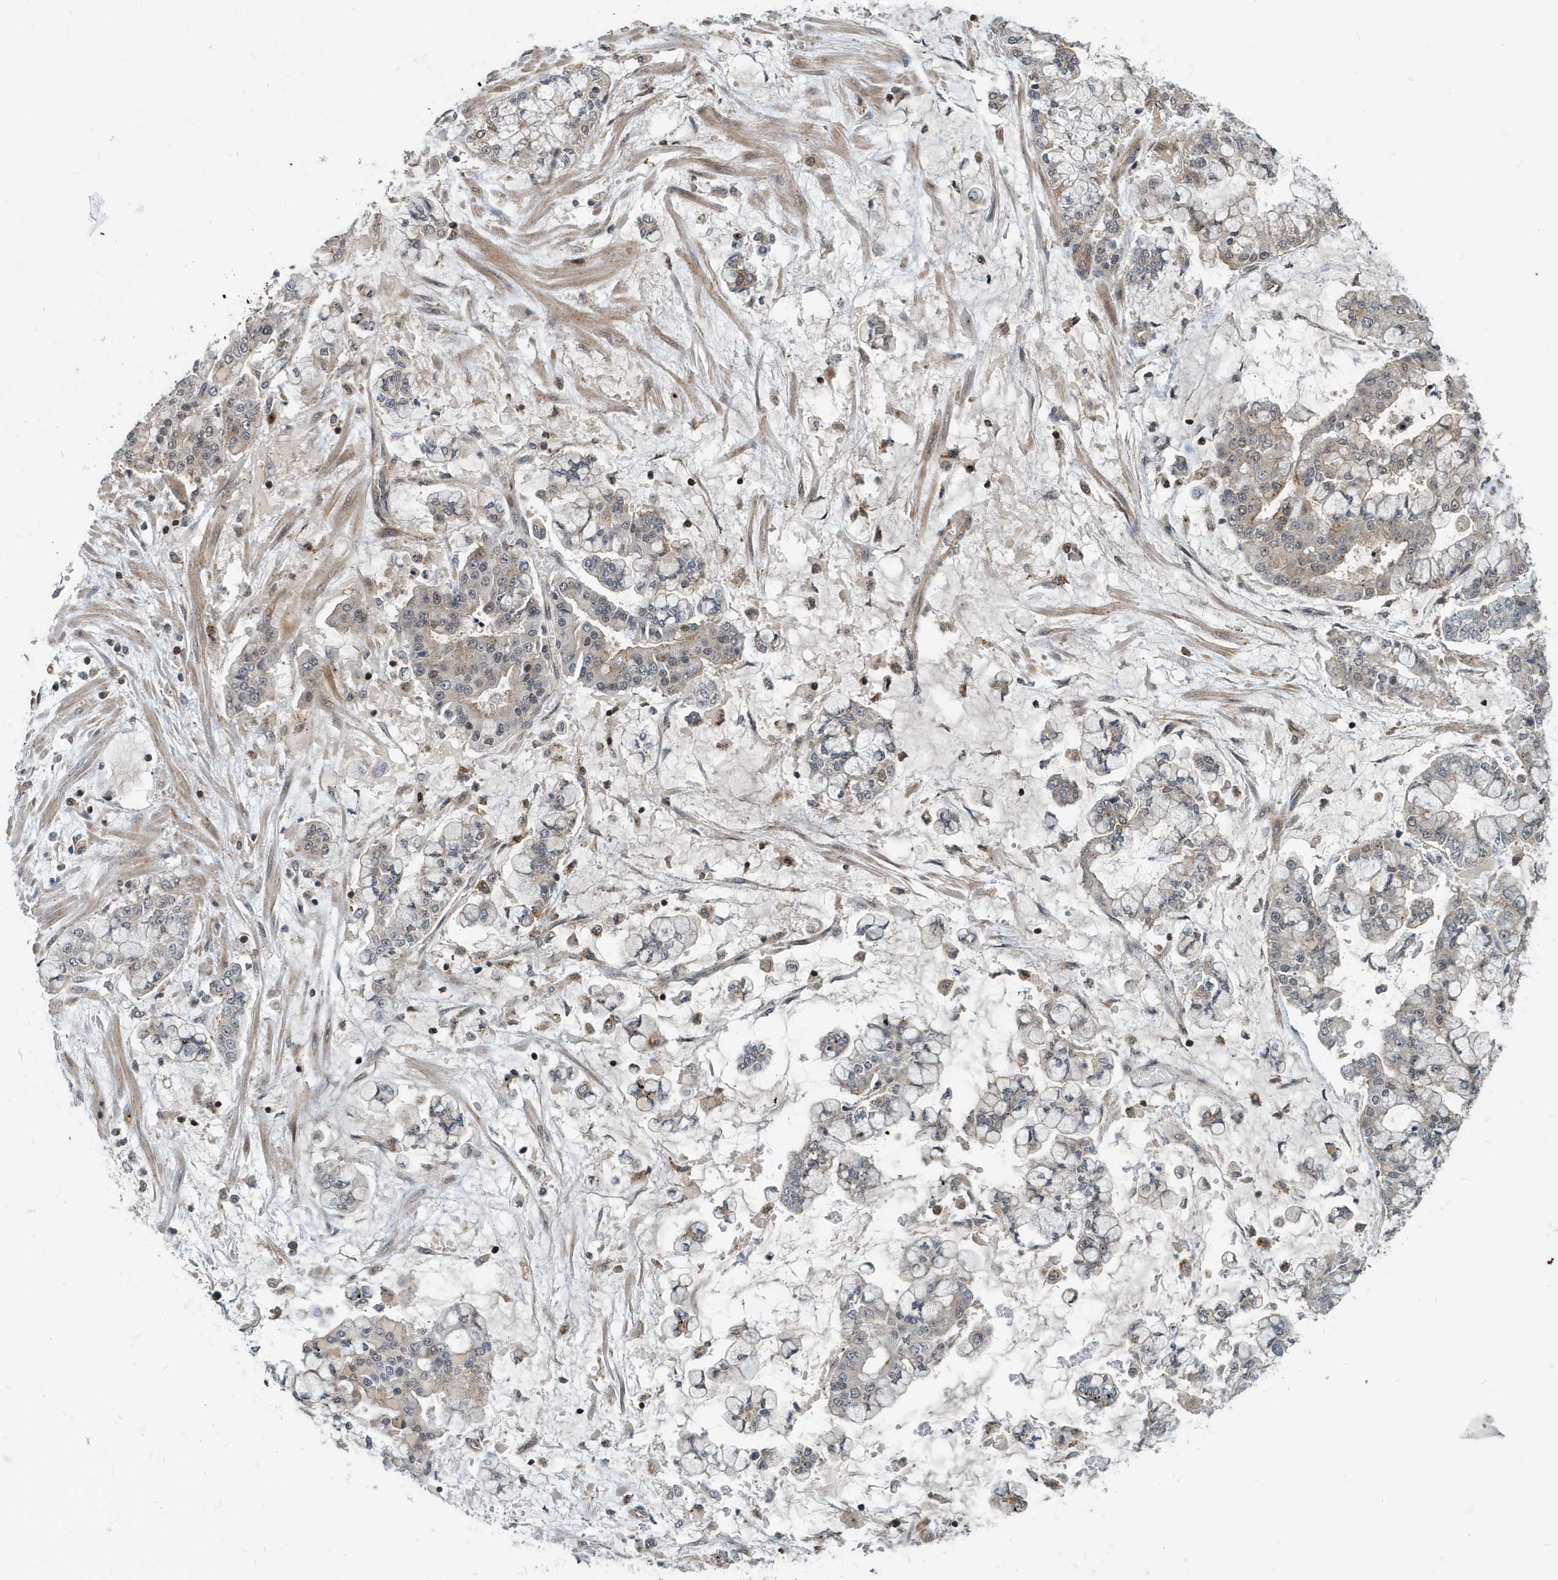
{"staining": {"intensity": "negative", "quantity": "none", "location": "none"}, "tissue": "stomach cancer", "cell_type": "Tumor cells", "image_type": "cancer", "snomed": [{"axis": "morphology", "description": "Normal tissue, NOS"}, {"axis": "morphology", "description": "Adenocarcinoma, NOS"}, {"axis": "topography", "description": "Stomach, upper"}, {"axis": "topography", "description": "Stomach"}], "caption": "Tumor cells show no significant protein expression in stomach cancer. The staining is performed using DAB (3,3'-diaminobenzidine) brown chromogen with nuclei counter-stained in using hematoxylin.", "gene": "KIF15", "patient": {"sex": "male", "age": 76}}